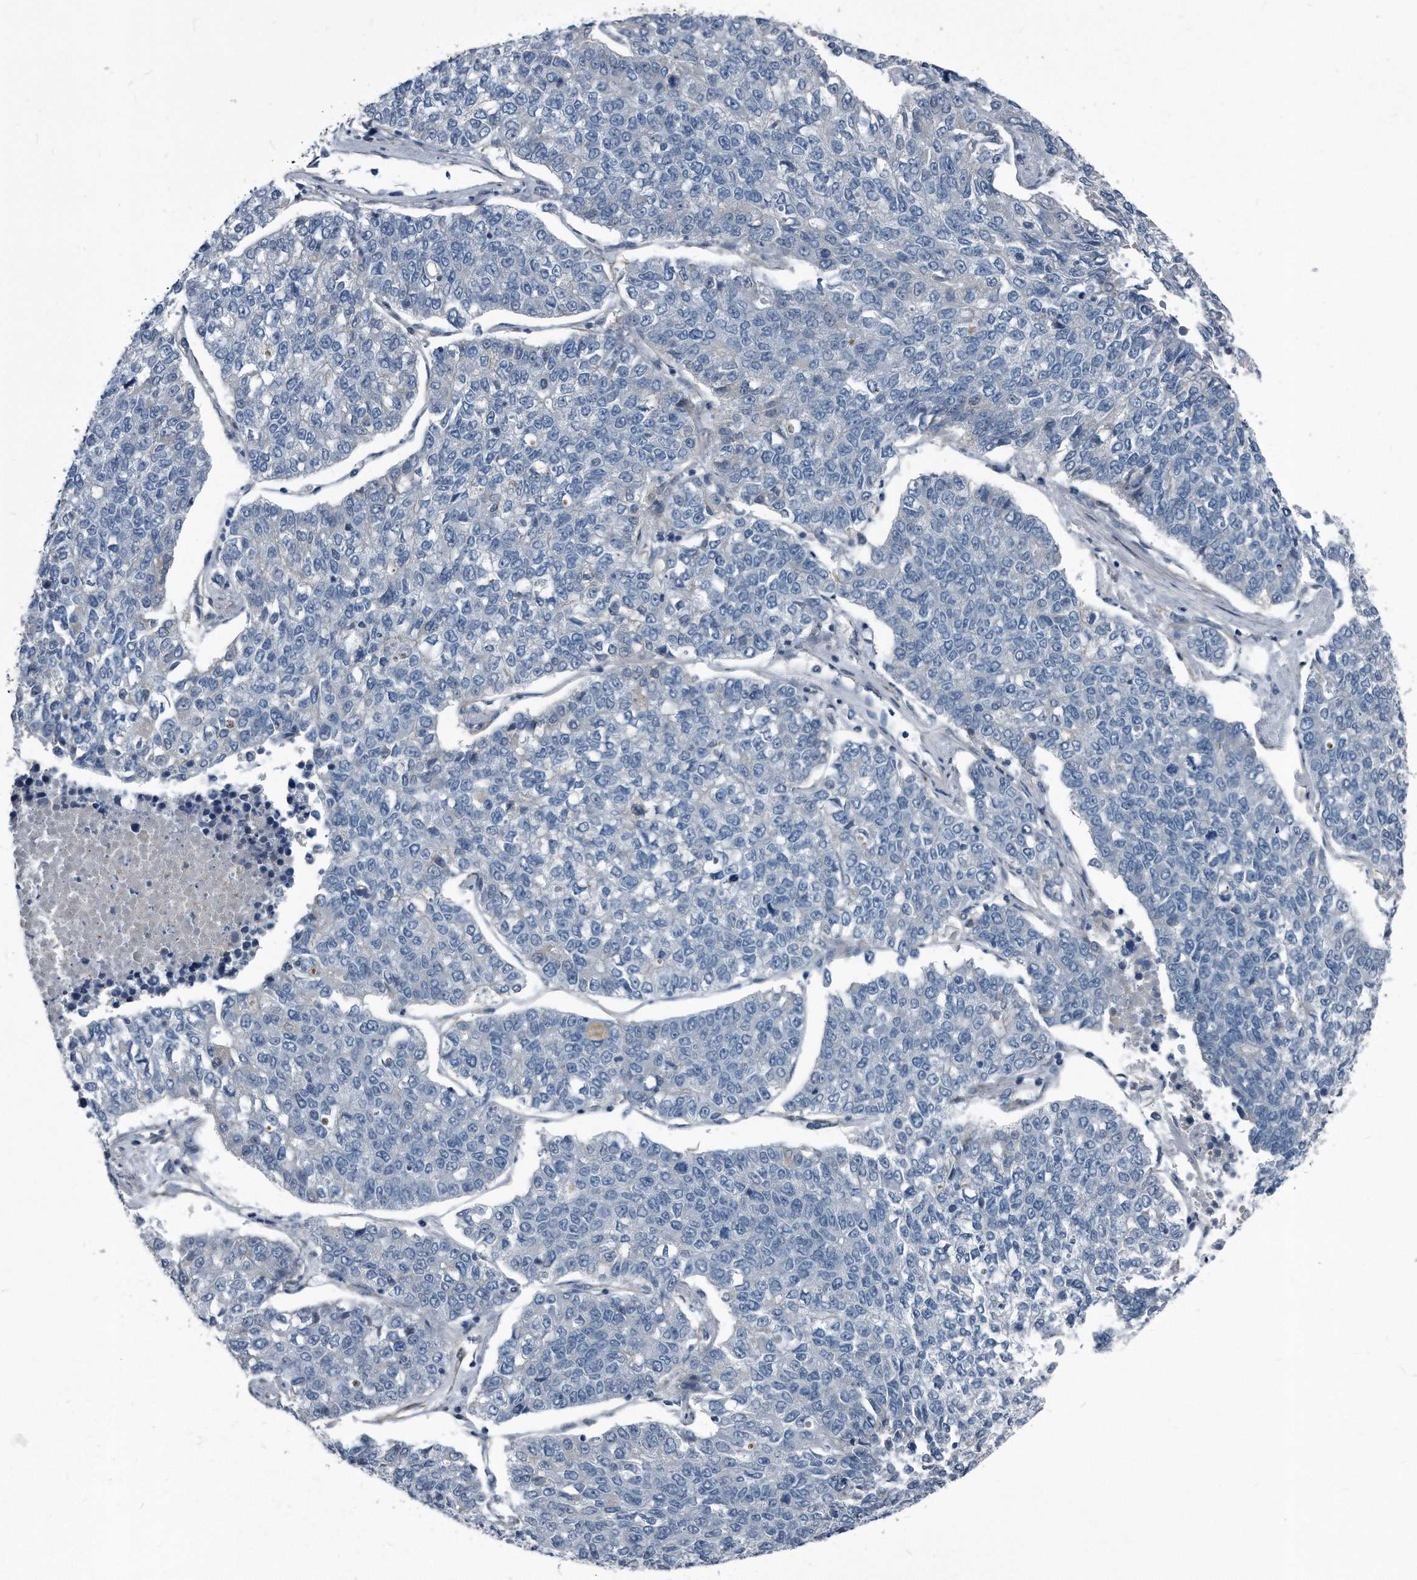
{"staining": {"intensity": "negative", "quantity": "none", "location": "none"}, "tissue": "lung cancer", "cell_type": "Tumor cells", "image_type": "cancer", "snomed": [{"axis": "morphology", "description": "Adenocarcinoma, NOS"}, {"axis": "topography", "description": "Lung"}], "caption": "Protein analysis of lung cancer shows no significant expression in tumor cells.", "gene": "PLEC", "patient": {"sex": "male", "age": 49}}